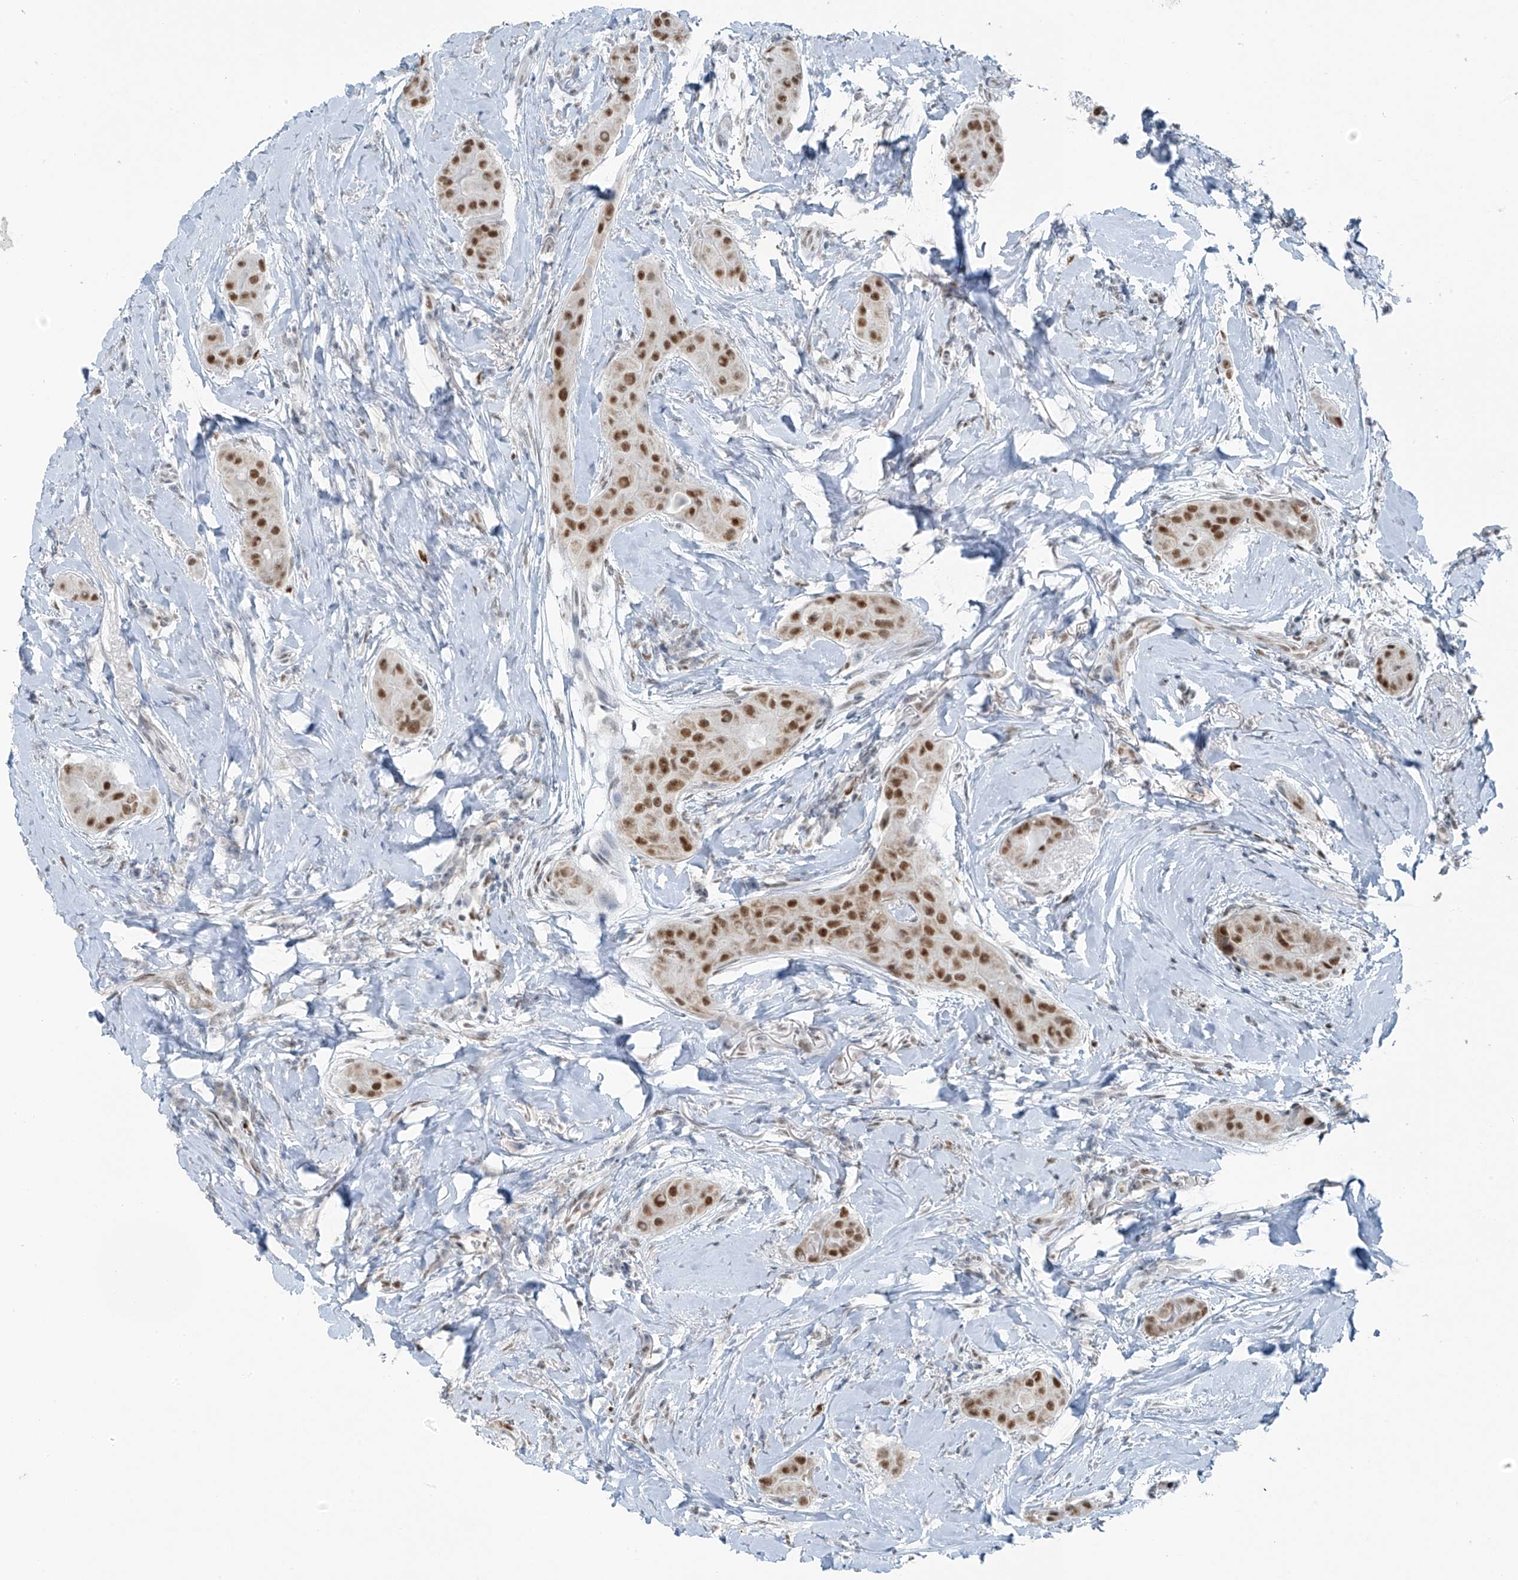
{"staining": {"intensity": "strong", "quantity": ">75%", "location": "nuclear"}, "tissue": "thyroid cancer", "cell_type": "Tumor cells", "image_type": "cancer", "snomed": [{"axis": "morphology", "description": "Papillary adenocarcinoma, NOS"}, {"axis": "topography", "description": "Thyroid gland"}], "caption": "Human papillary adenocarcinoma (thyroid) stained with a protein marker displays strong staining in tumor cells.", "gene": "WRNIP1", "patient": {"sex": "male", "age": 33}}